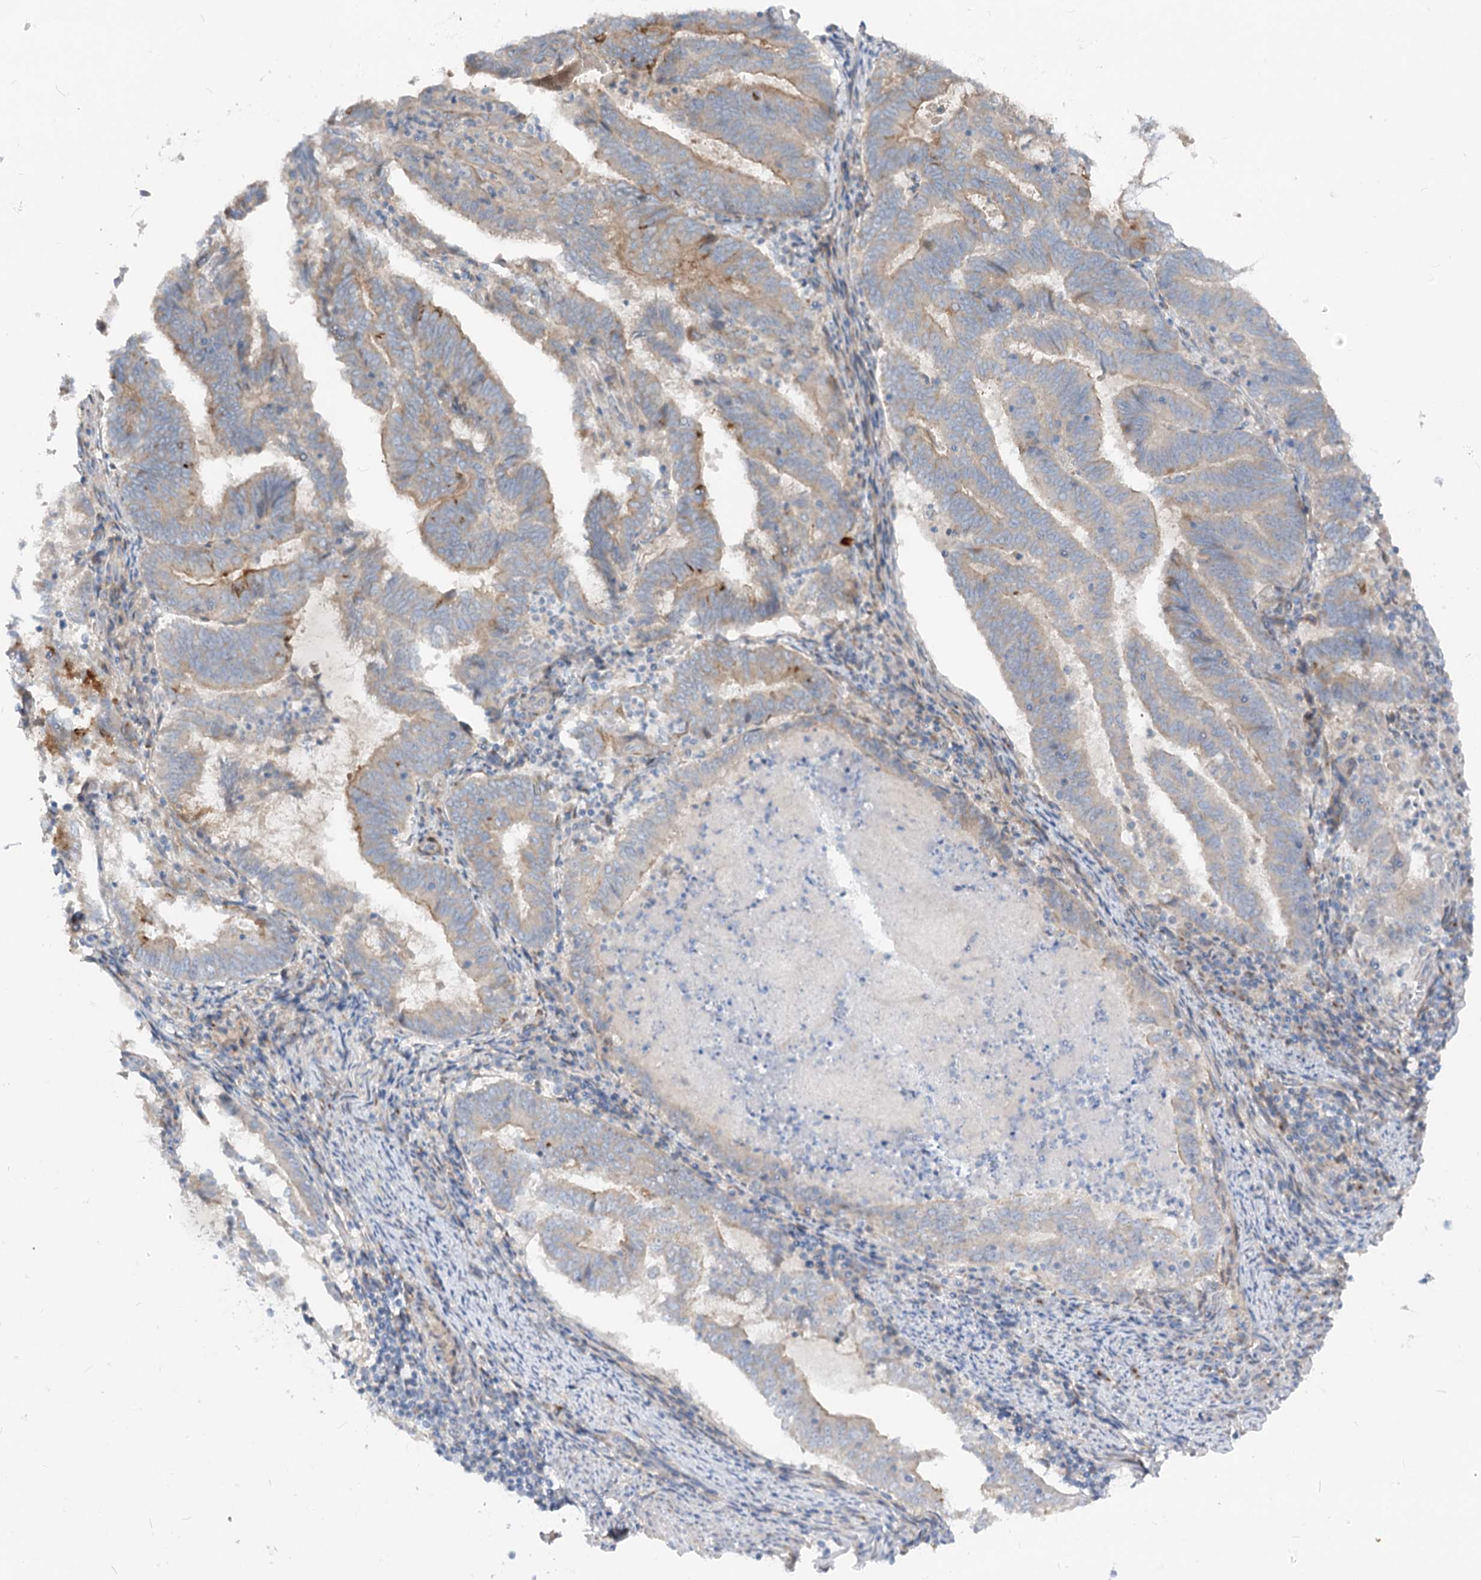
{"staining": {"intensity": "moderate", "quantity": "<25%", "location": "cytoplasmic/membranous"}, "tissue": "endometrial cancer", "cell_type": "Tumor cells", "image_type": "cancer", "snomed": [{"axis": "morphology", "description": "Adenocarcinoma, NOS"}, {"axis": "topography", "description": "Endometrium"}], "caption": "A low amount of moderate cytoplasmic/membranous staining is present in about <25% of tumor cells in endometrial cancer (adenocarcinoma) tissue. Nuclei are stained in blue.", "gene": "FGF19", "patient": {"sex": "female", "age": 80}}